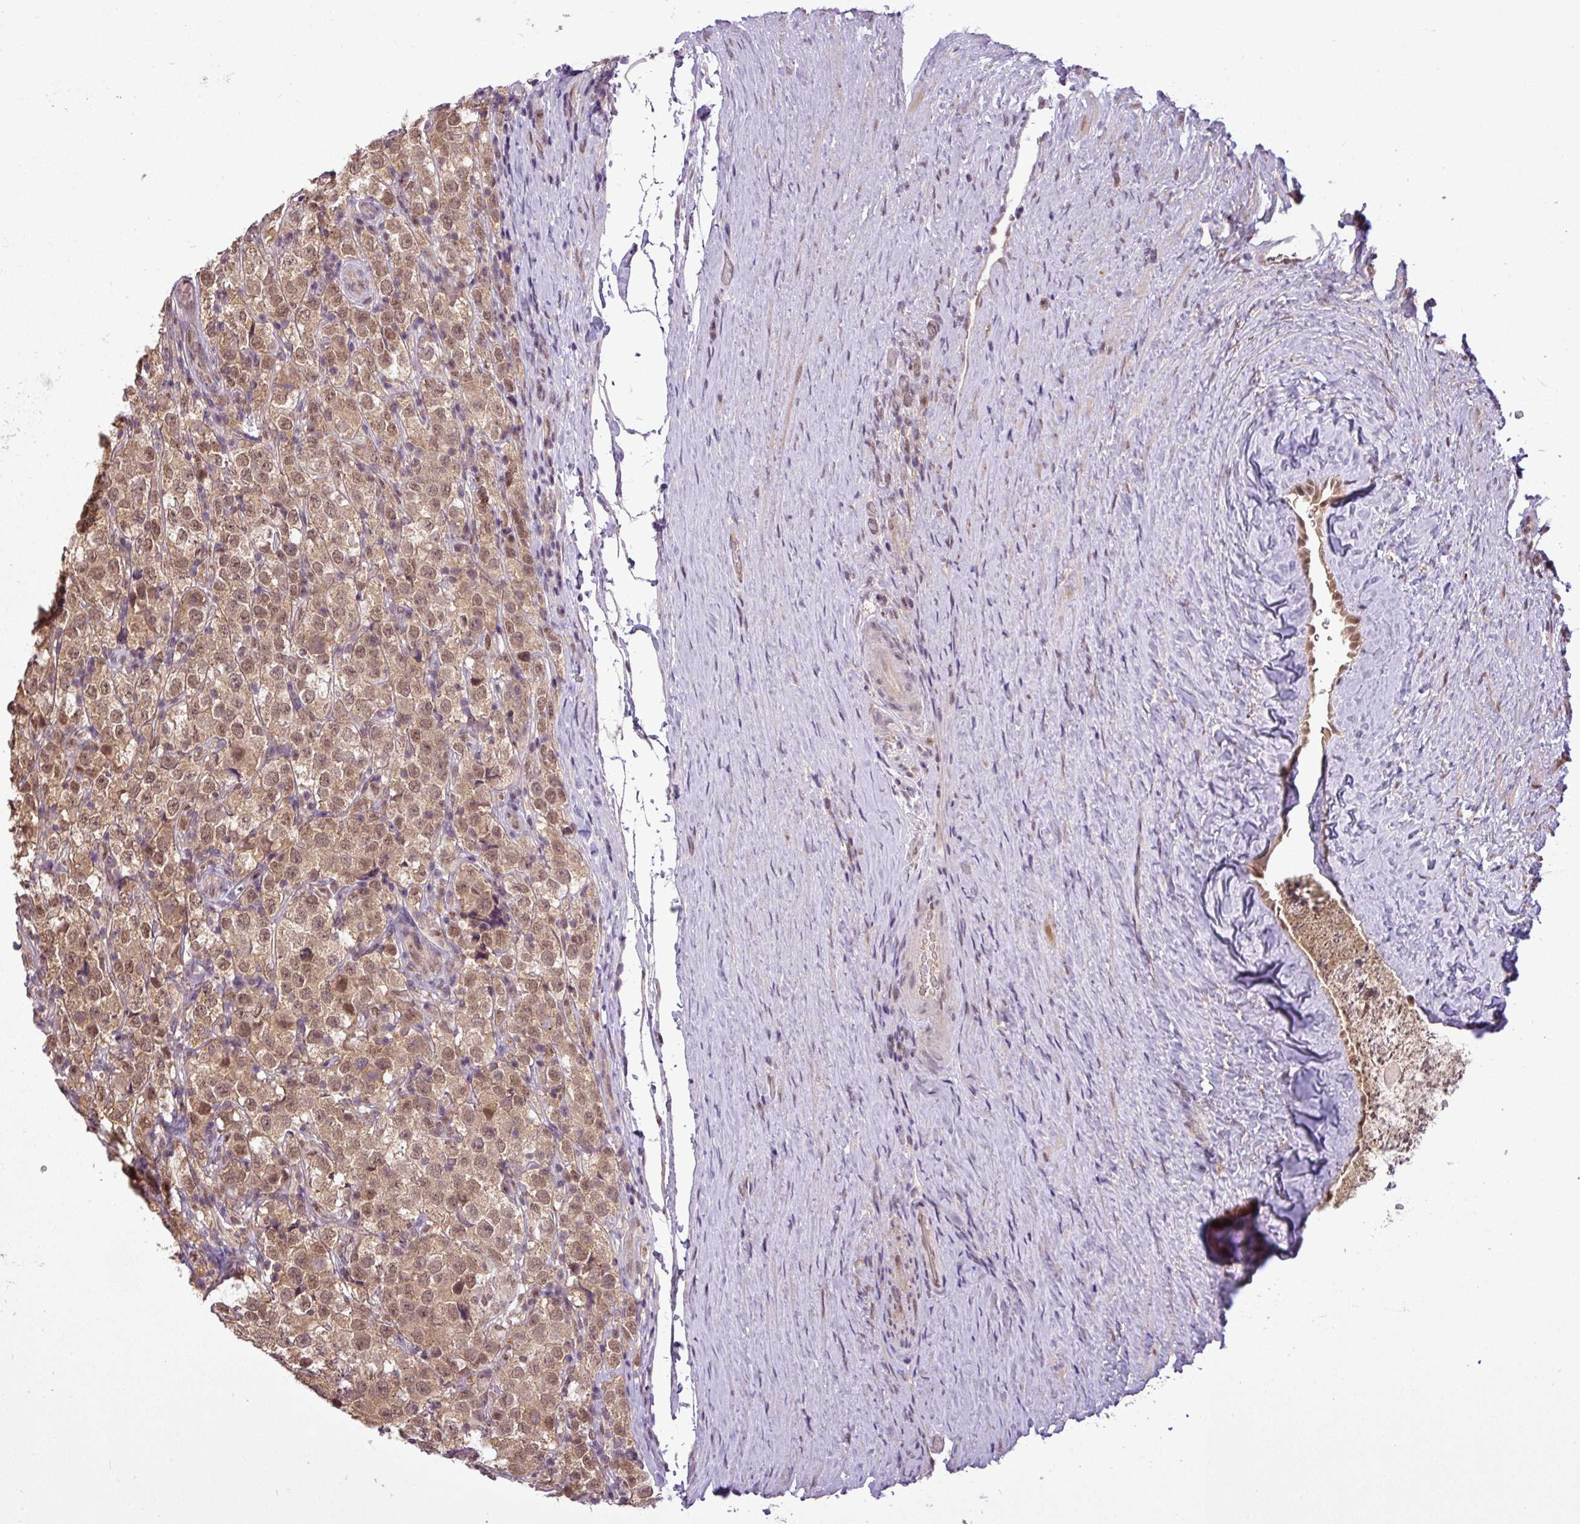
{"staining": {"intensity": "moderate", "quantity": ">75%", "location": "cytoplasmic/membranous,nuclear"}, "tissue": "testis cancer", "cell_type": "Tumor cells", "image_type": "cancer", "snomed": [{"axis": "morphology", "description": "Seminoma, NOS"}, {"axis": "morphology", "description": "Carcinoma, Embryonal, NOS"}, {"axis": "topography", "description": "Testis"}], "caption": "Testis cancer stained with a brown dye shows moderate cytoplasmic/membranous and nuclear positive staining in about >75% of tumor cells.", "gene": "MFHAS1", "patient": {"sex": "male", "age": 41}}